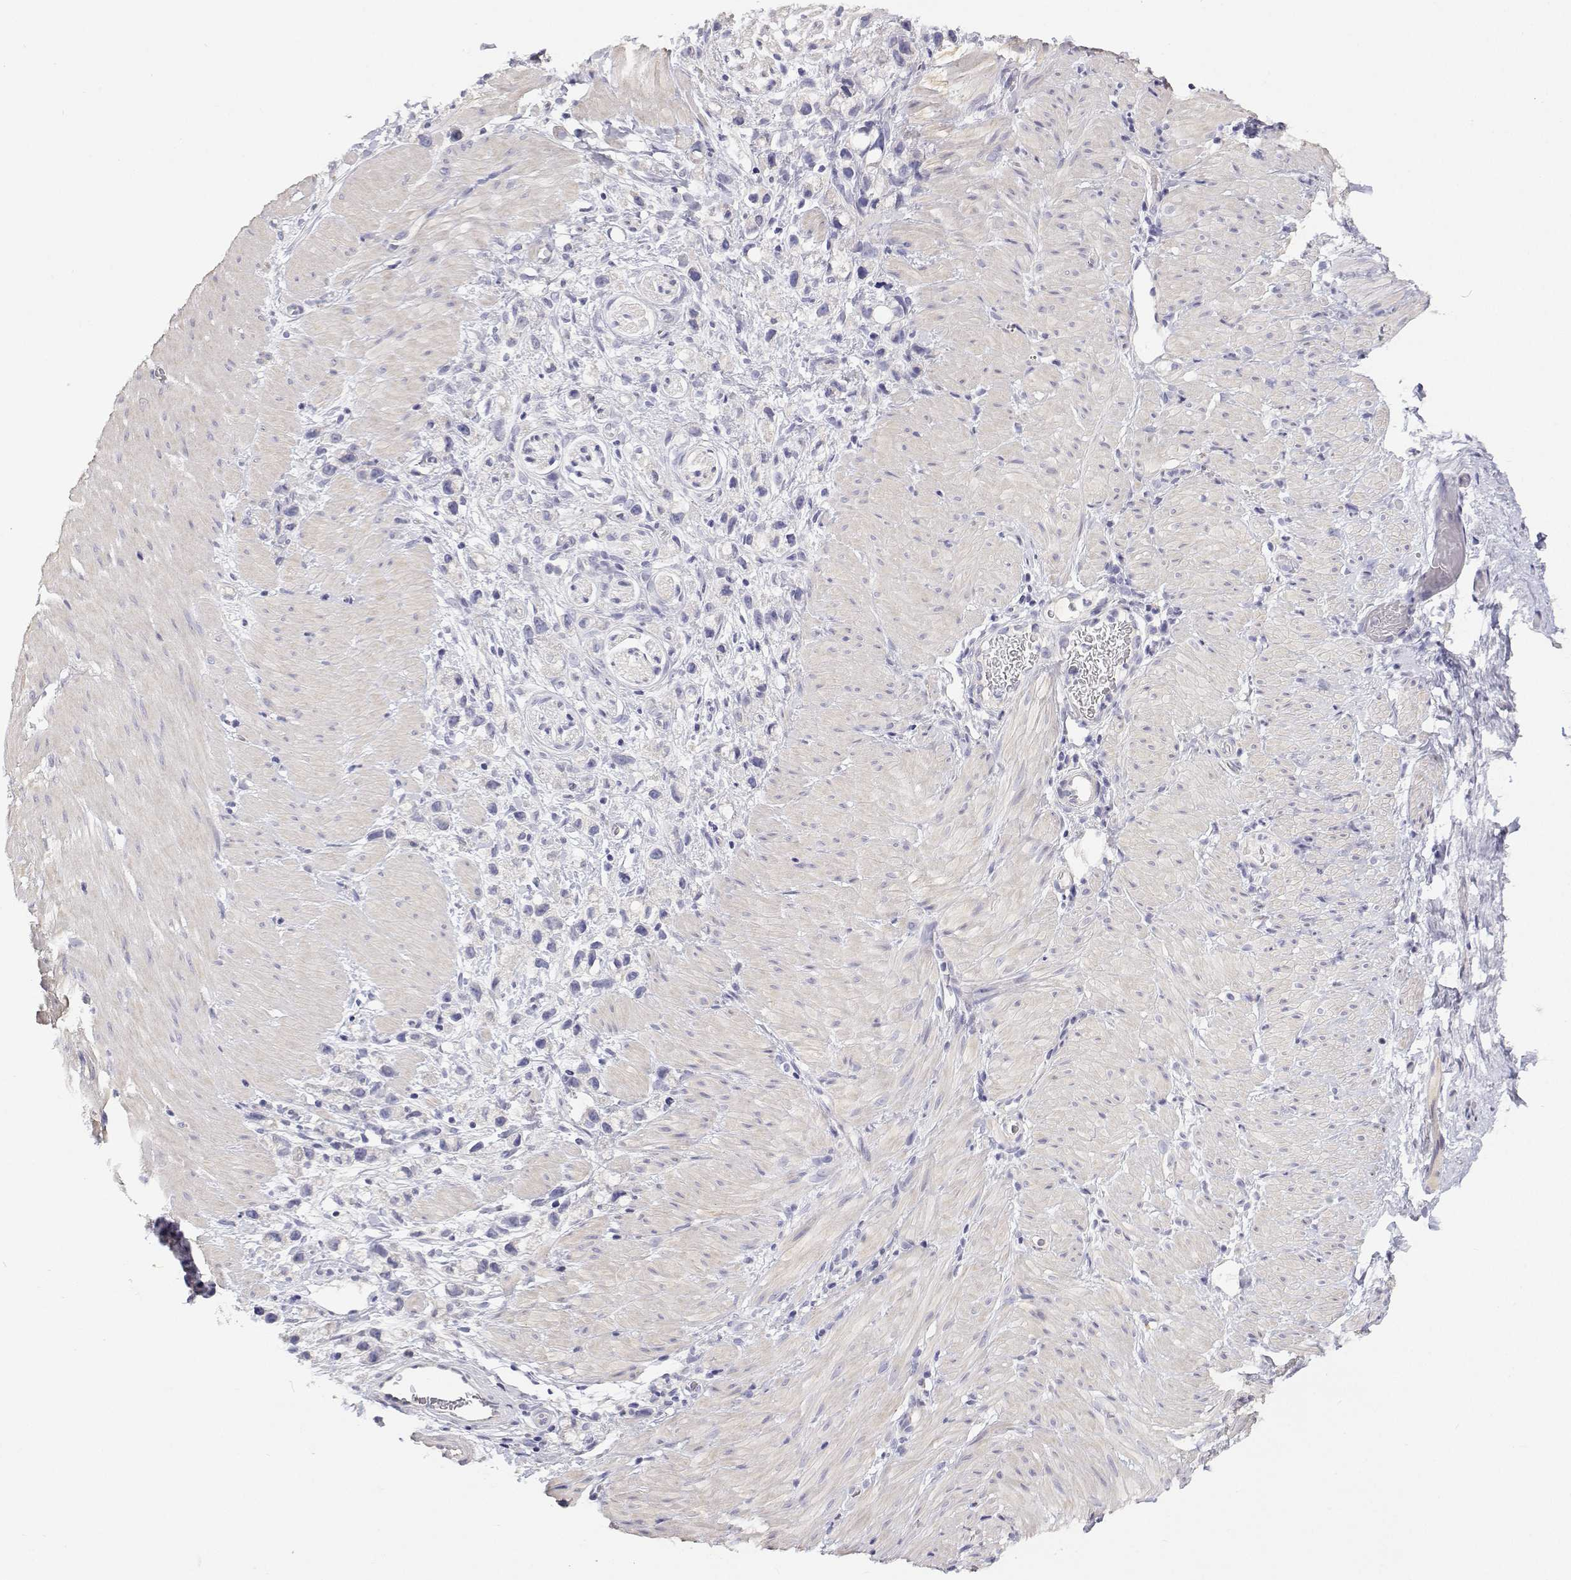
{"staining": {"intensity": "negative", "quantity": "none", "location": "none"}, "tissue": "stomach cancer", "cell_type": "Tumor cells", "image_type": "cancer", "snomed": [{"axis": "morphology", "description": "Adenocarcinoma, NOS"}, {"axis": "topography", "description": "Stomach"}], "caption": "Human stomach adenocarcinoma stained for a protein using IHC exhibits no expression in tumor cells.", "gene": "ANKRD65", "patient": {"sex": "female", "age": 59}}